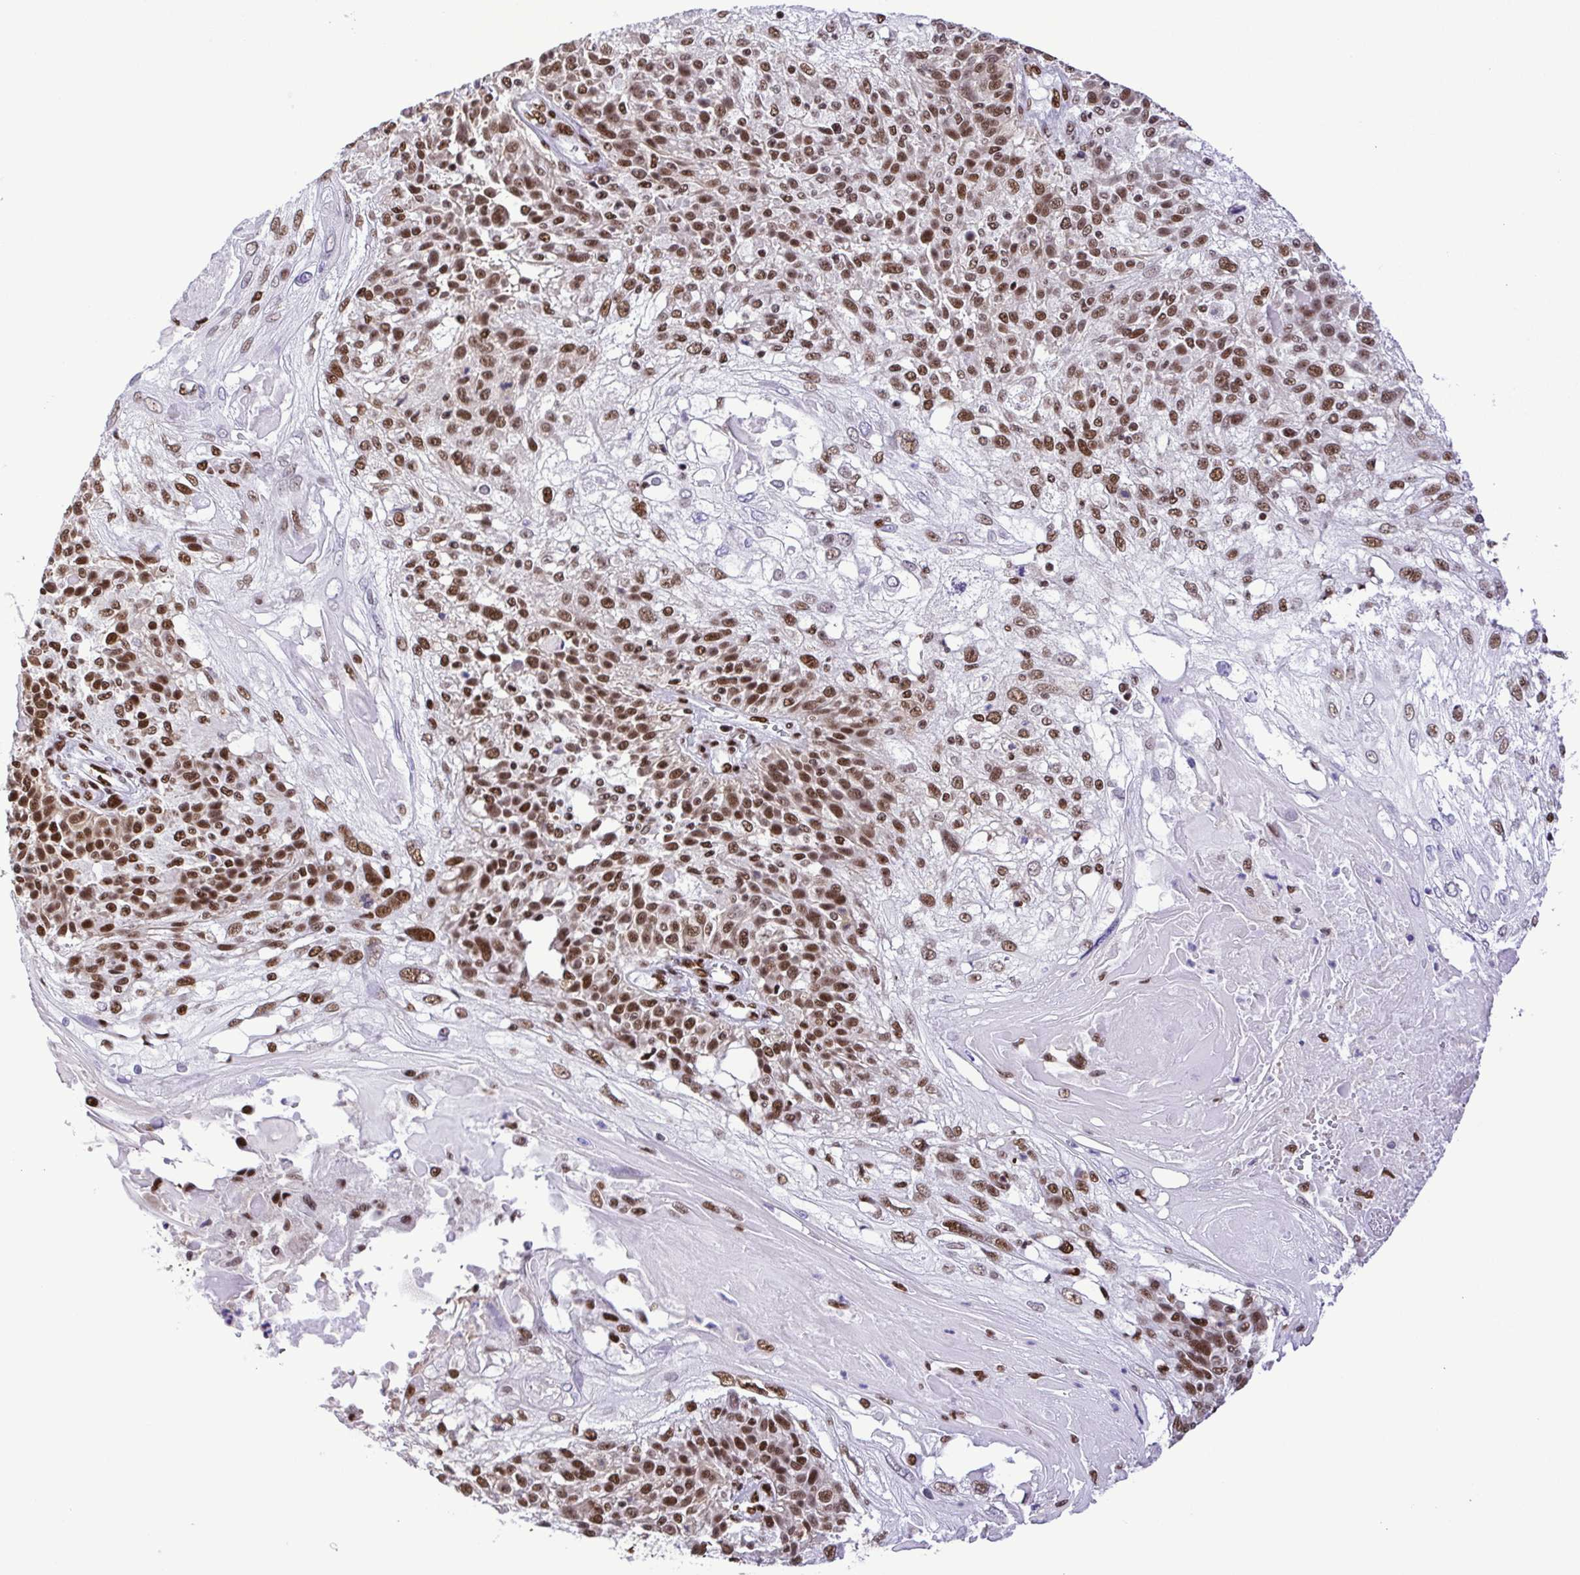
{"staining": {"intensity": "moderate", "quantity": ">75%", "location": "nuclear"}, "tissue": "skin cancer", "cell_type": "Tumor cells", "image_type": "cancer", "snomed": [{"axis": "morphology", "description": "Normal tissue, NOS"}, {"axis": "morphology", "description": "Squamous cell carcinoma, NOS"}, {"axis": "topography", "description": "Skin"}], "caption": "Immunohistochemical staining of skin cancer demonstrates medium levels of moderate nuclear protein positivity in approximately >75% of tumor cells.", "gene": "TRIM28", "patient": {"sex": "female", "age": 83}}